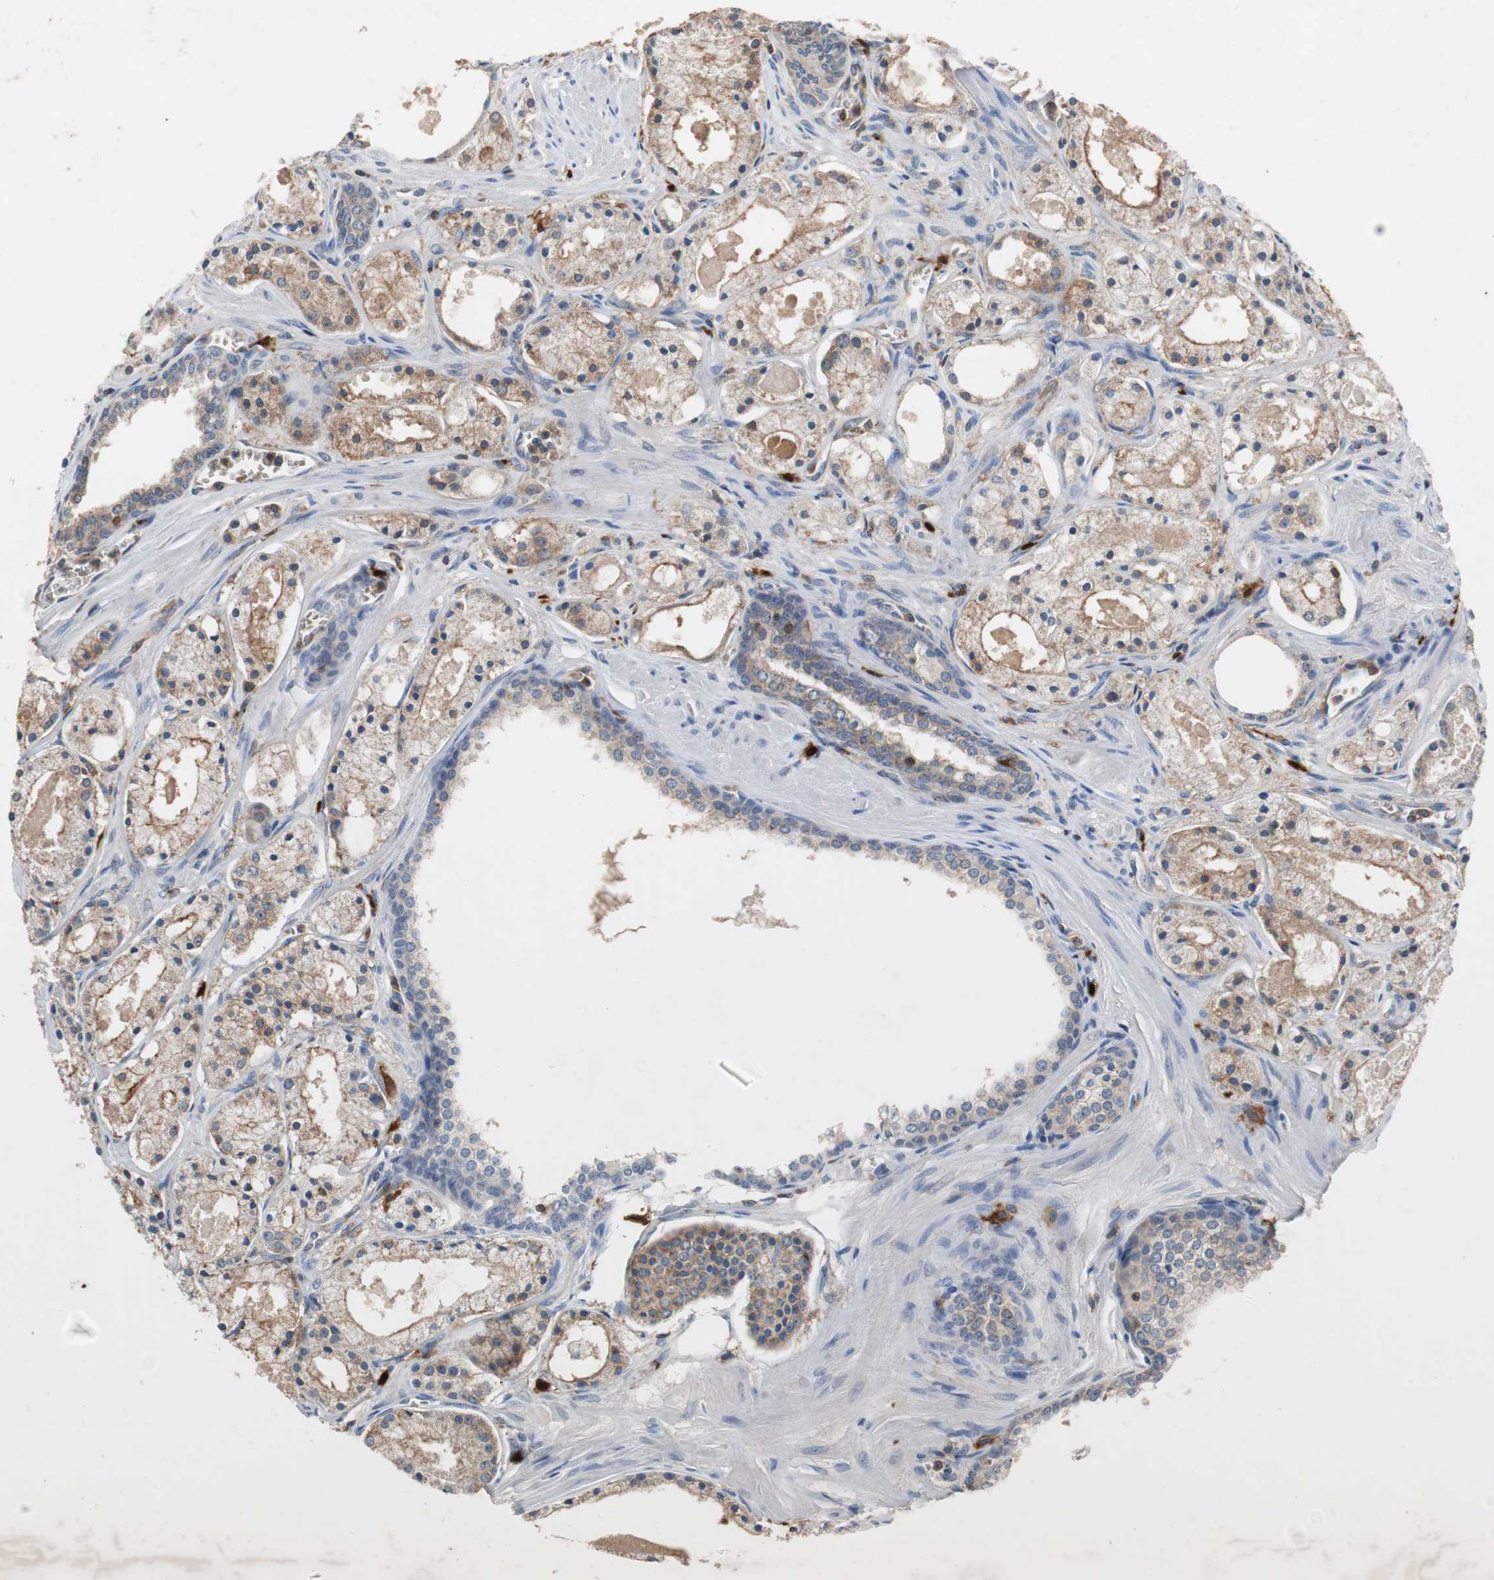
{"staining": {"intensity": "weak", "quantity": ">75%", "location": "cytoplasmic/membranous"}, "tissue": "prostate cancer", "cell_type": "Tumor cells", "image_type": "cancer", "snomed": [{"axis": "morphology", "description": "Adenocarcinoma, Low grade"}, {"axis": "topography", "description": "Prostate"}], "caption": "Immunohistochemical staining of human adenocarcinoma (low-grade) (prostate) shows weak cytoplasmic/membranous protein expression in approximately >75% of tumor cells. The protein is stained brown, and the nuclei are stained in blue (DAB IHC with brightfield microscopy, high magnification).", "gene": "CALB2", "patient": {"sex": "male", "age": 57}}